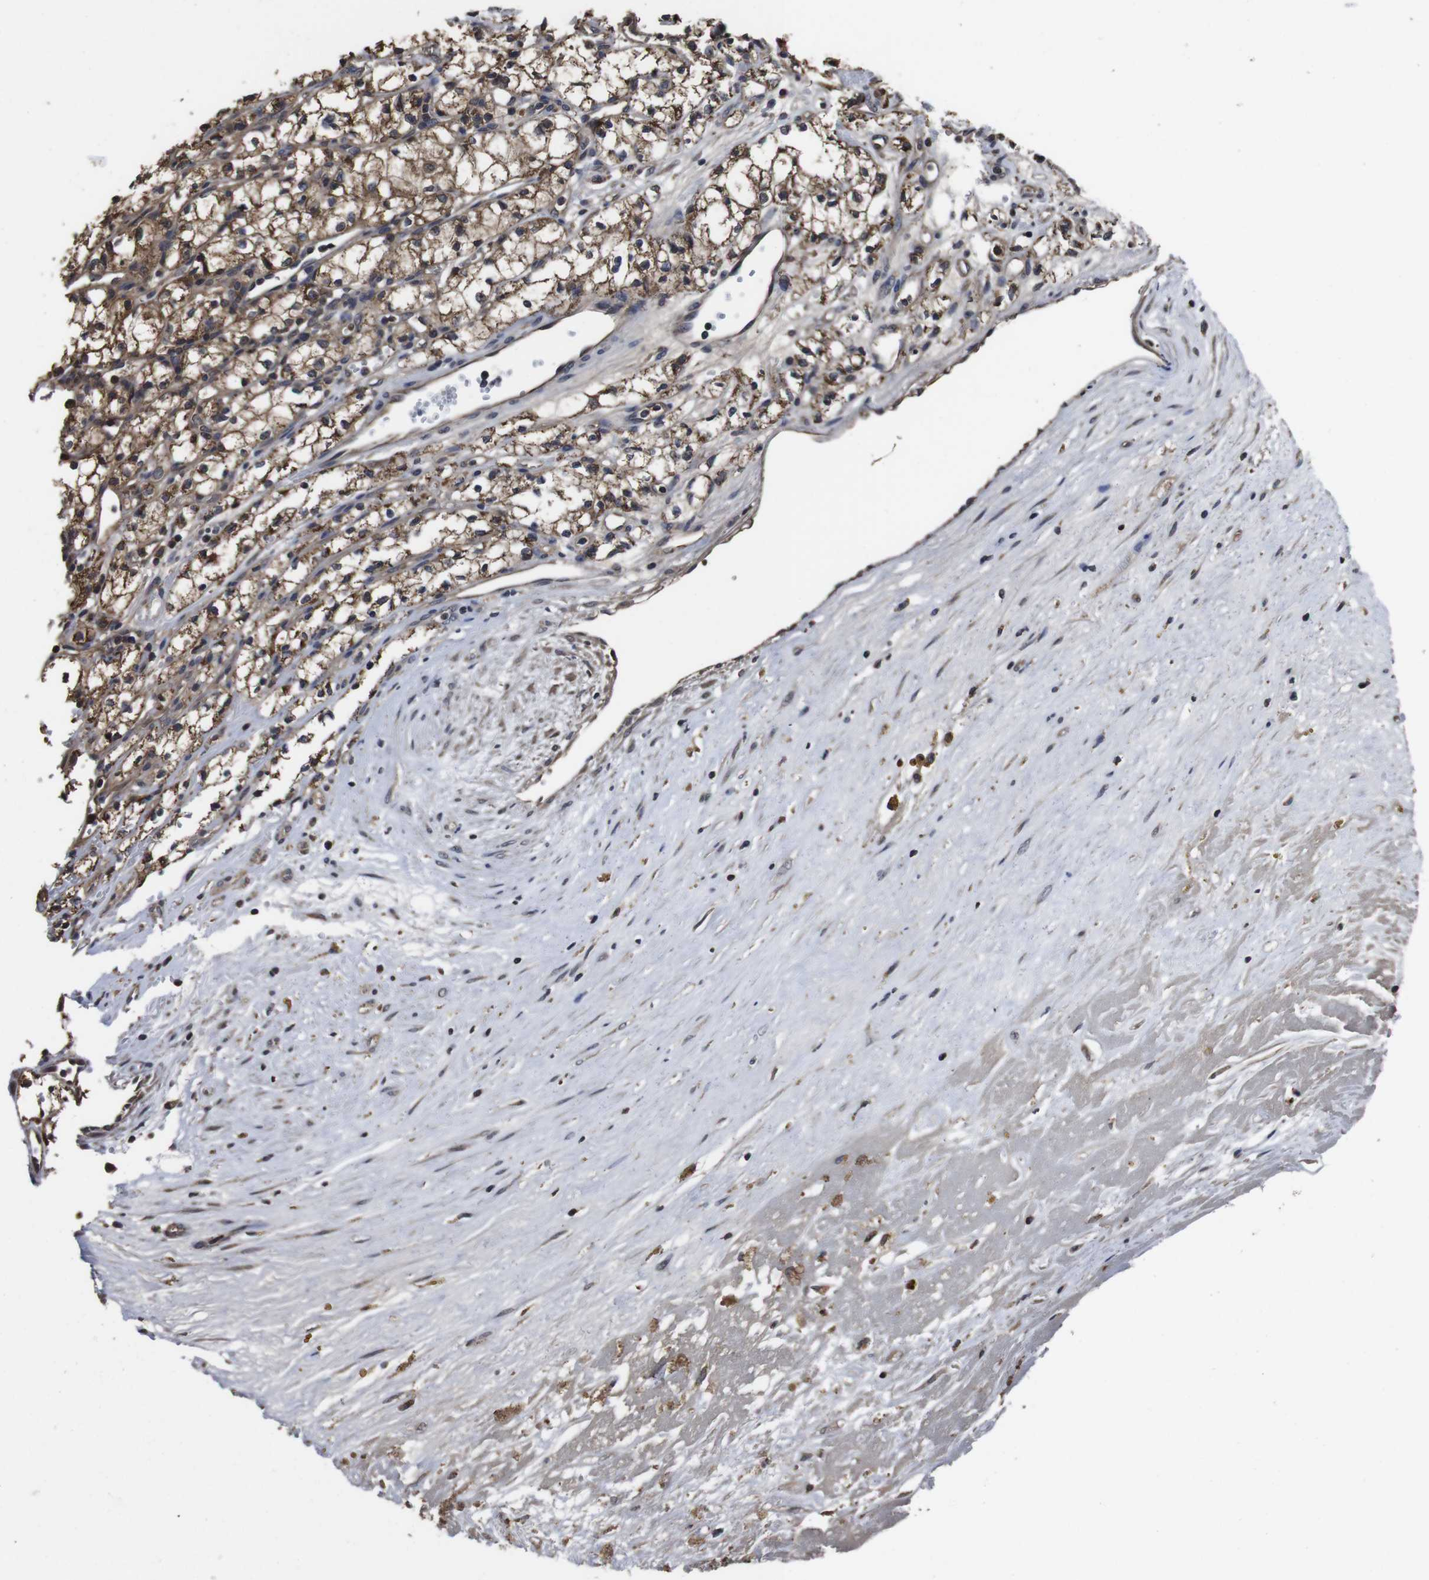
{"staining": {"intensity": "moderate", "quantity": ">75%", "location": "cytoplasmic/membranous"}, "tissue": "renal cancer", "cell_type": "Tumor cells", "image_type": "cancer", "snomed": [{"axis": "morphology", "description": "Normal tissue, NOS"}, {"axis": "morphology", "description": "Adenocarcinoma, NOS"}, {"axis": "topography", "description": "Kidney"}], "caption": "Immunohistochemistry micrograph of neoplastic tissue: adenocarcinoma (renal) stained using immunohistochemistry shows medium levels of moderate protein expression localized specifically in the cytoplasmic/membranous of tumor cells, appearing as a cytoplasmic/membranous brown color.", "gene": "CXCL11", "patient": {"sex": "male", "age": 59}}